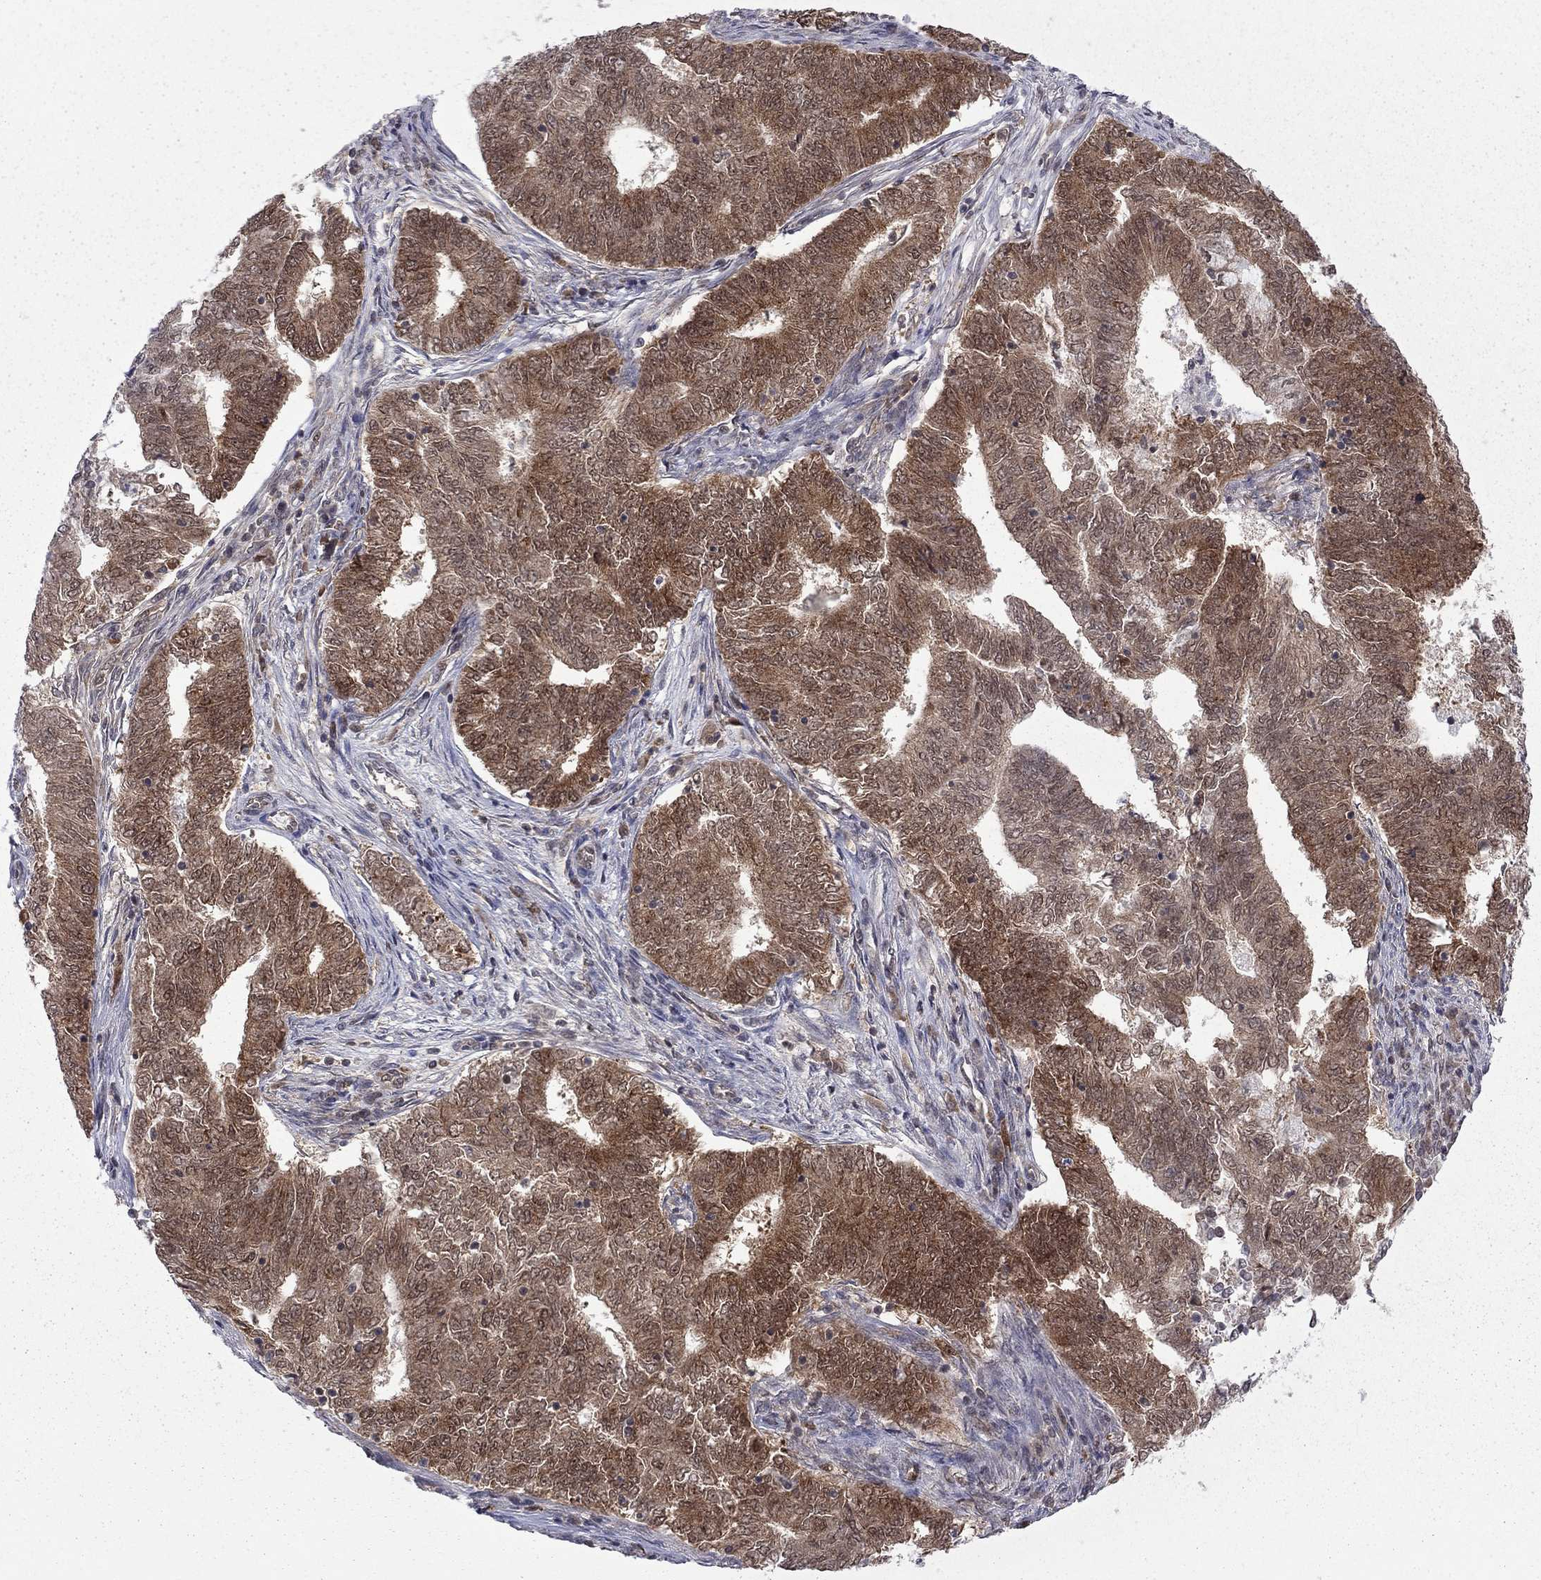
{"staining": {"intensity": "moderate", "quantity": ">75%", "location": "cytoplasmic/membranous"}, "tissue": "endometrial cancer", "cell_type": "Tumor cells", "image_type": "cancer", "snomed": [{"axis": "morphology", "description": "Adenocarcinoma, NOS"}, {"axis": "topography", "description": "Endometrium"}], "caption": "IHC (DAB (3,3'-diaminobenzidine)) staining of human endometrial cancer displays moderate cytoplasmic/membranous protein expression in about >75% of tumor cells.", "gene": "NAA50", "patient": {"sex": "female", "age": 62}}